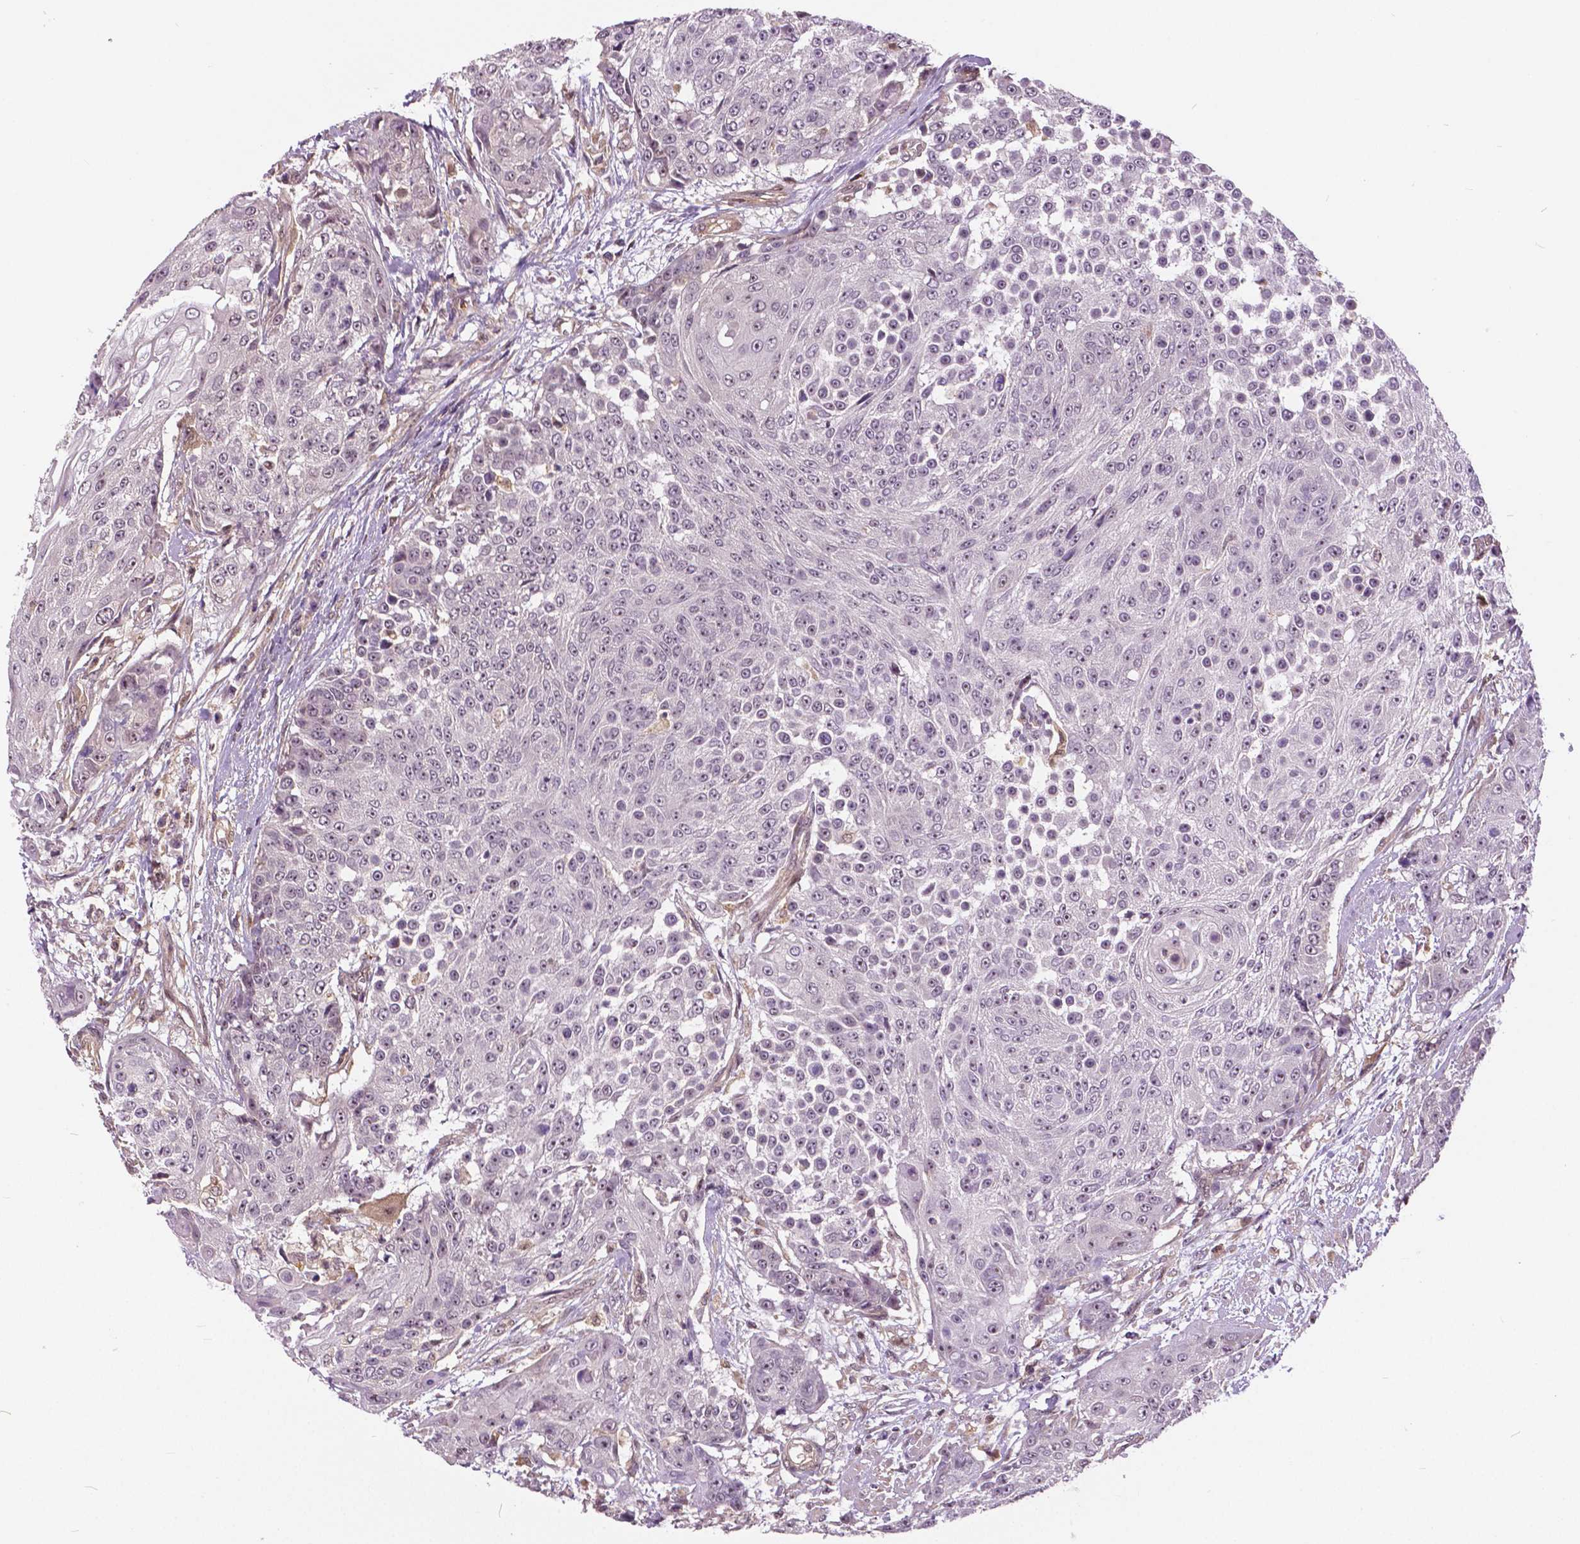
{"staining": {"intensity": "negative", "quantity": "none", "location": "none"}, "tissue": "urothelial cancer", "cell_type": "Tumor cells", "image_type": "cancer", "snomed": [{"axis": "morphology", "description": "Urothelial carcinoma, High grade"}, {"axis": "topography", "description": "Urinary bladder"}], "caption": "Protein analysis of urothelial cancer shows no significant positivity in tumor cells.", "gene": "ANXA13", "patient": {"sex": "female", "age": 63}}